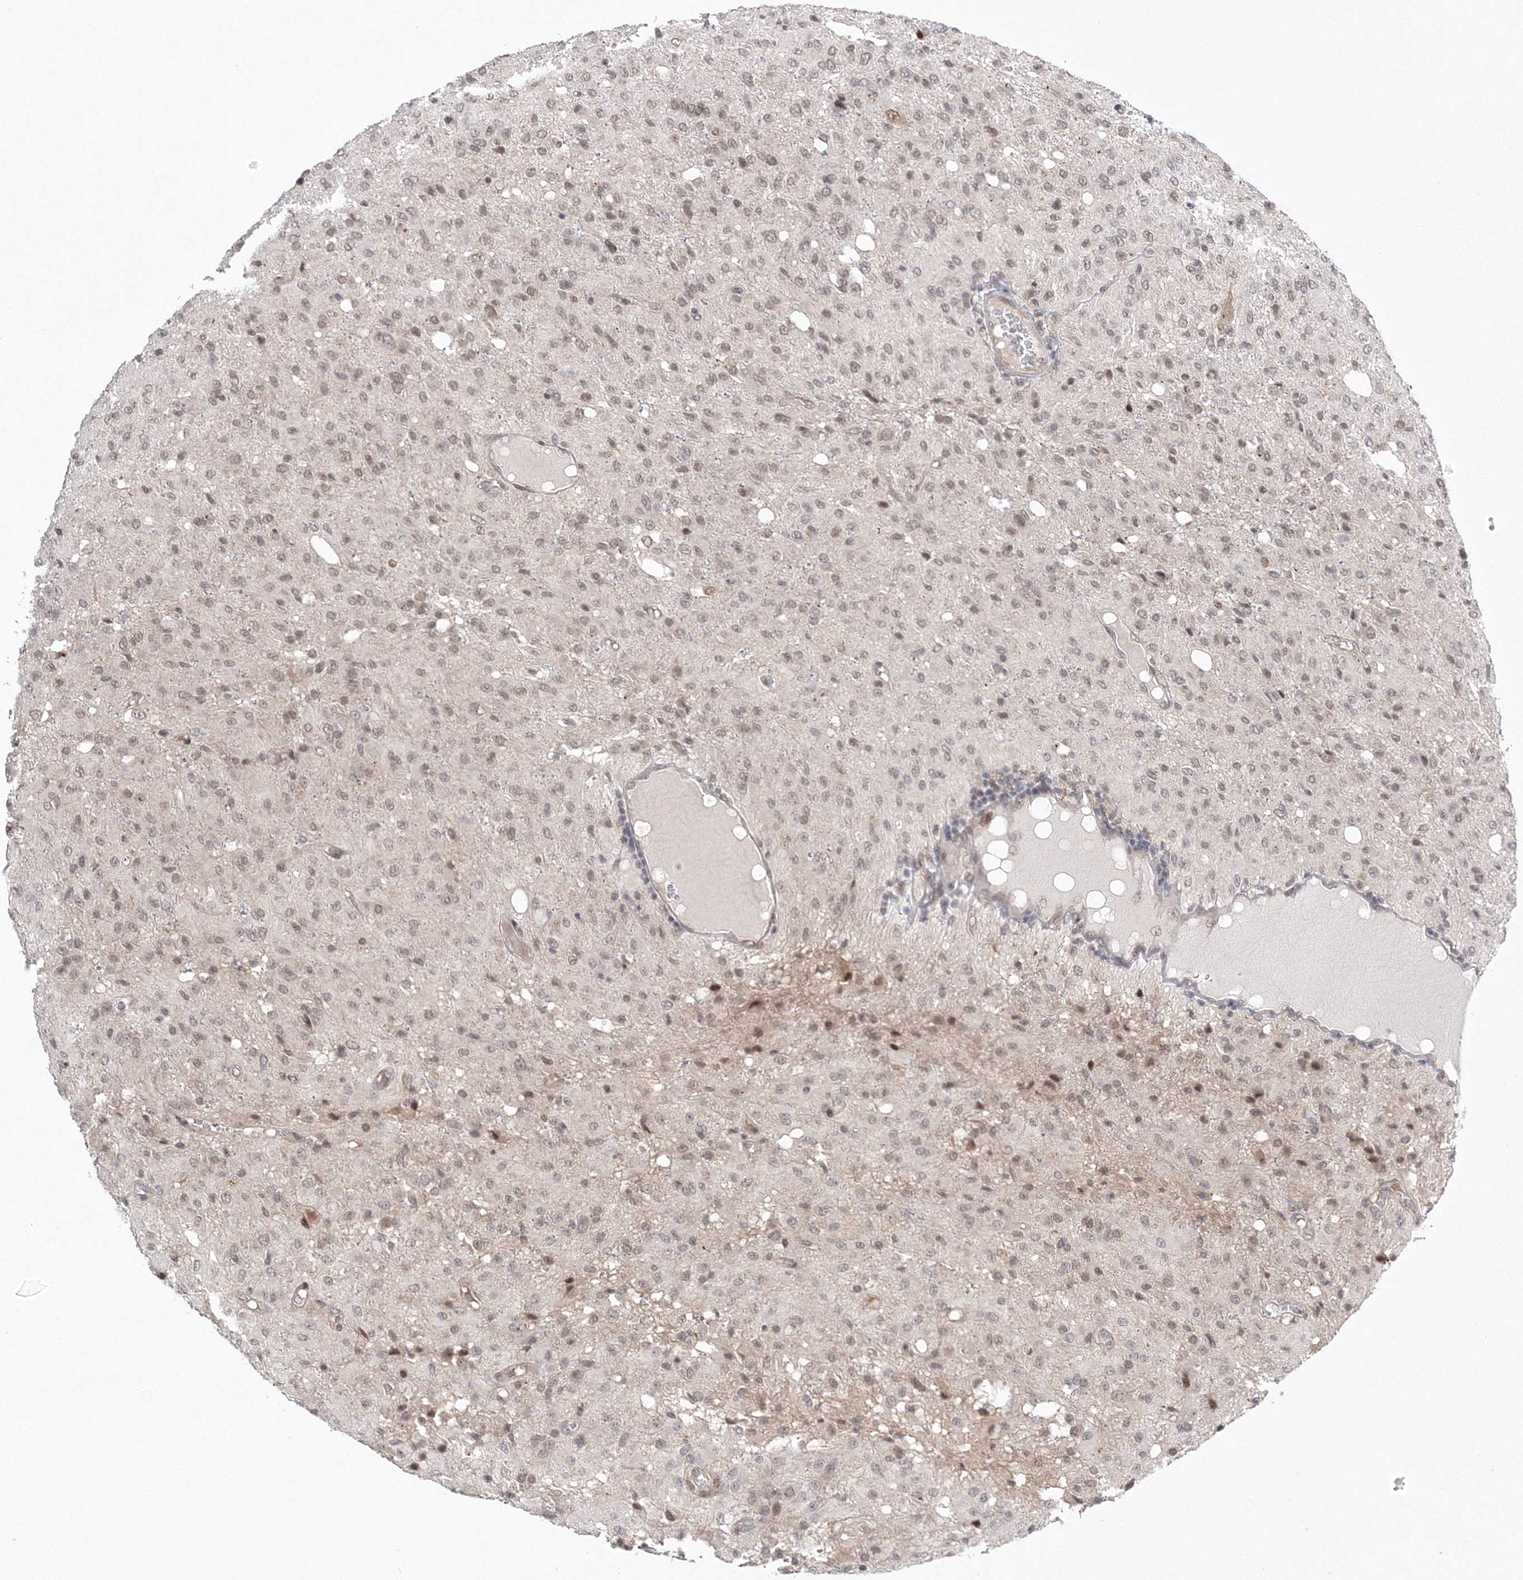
{"staining": {"intensity": "weak", "quantity": "<25%", "location": "nuclear"}, "tissue": "glioma", "cell_type": "Tumor cells", "image_type": "cancer", "snomed": [{"axis": "morphology", "description": "Glioma, malignant, High grade"}, {"axis": "topography", "description": "Brain"}], "caption": "This is an IHC histopathology image of human glioma. There is no expression in tumor cells.", "gene": "NOA1", "patient": {"sex": "female", "age": 59}}